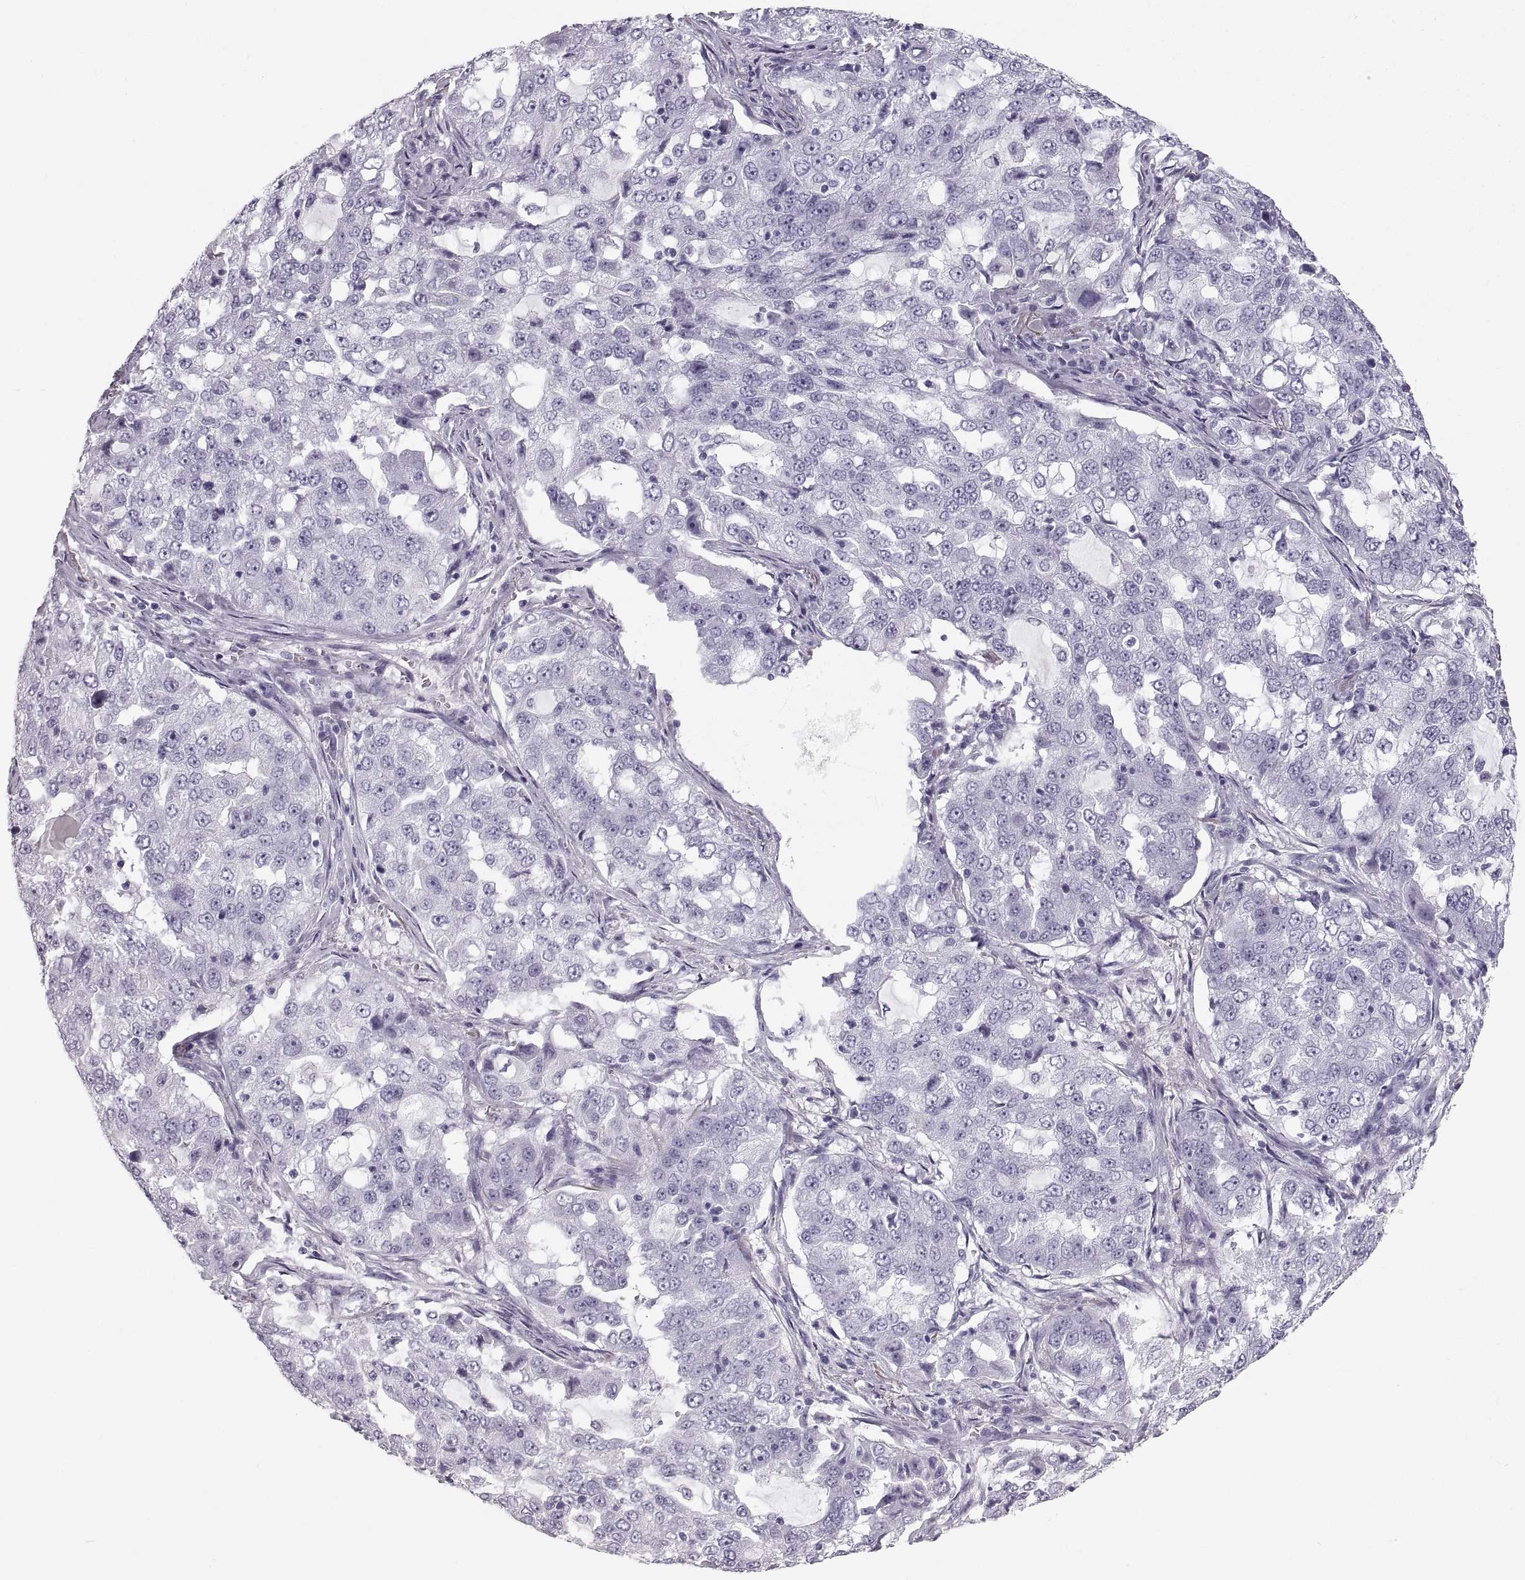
{"staining": {"intensity": "negative", "quantity": "none", "location": "none"}, "tissue": "lung cancer", "cell_type": "Tumor cells", "image_type": "cancer", "snomed": [{"axis": "morphology", "description": "Adenocarcinoma, NOS"}, {"axis": "topography", "description": "Lung"}], "caption": "A high-resolution histopathology image shows immunohistochemistry staining of lung cancer, which exhibits no significant expression in tumor cells.", "gene": "CRYAA", "patient": {"sex": "female", "age": 61}}